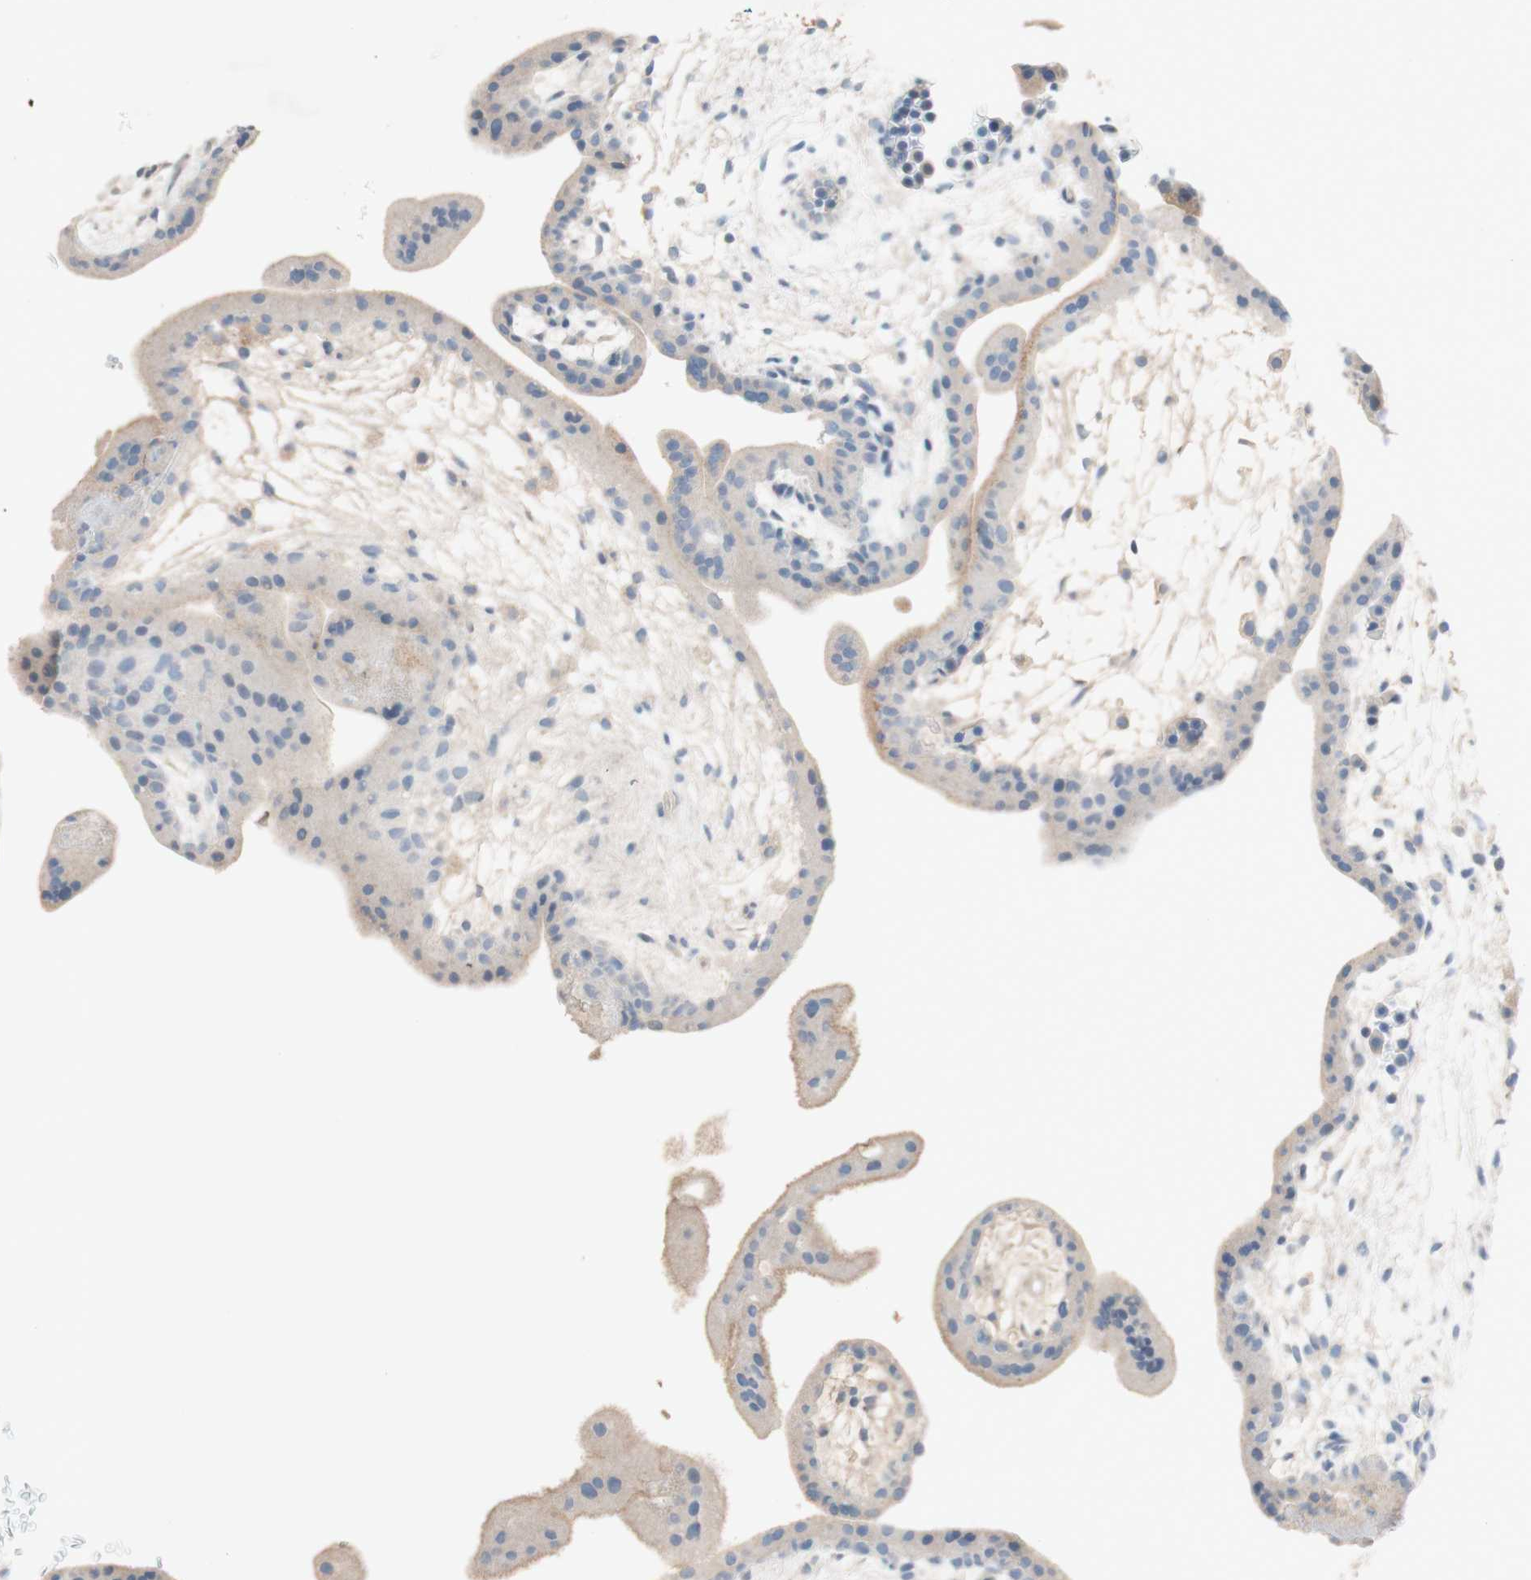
{"staining": {"intensity": "weak", "quantity": ">75%", "location": "cytoplasmic/membranous"}, "tissue": "placenta", "cell_type": "Trophoblastic cells", "image_type": "normal", "snomed": [{"axis": "morphology", "description": "Normal tissue, NOS"}, {"axis": "topography", "description": "Placenta"}], "caption": "An immunohistochemistry (IHC) histopathology image of unremarkable tissue is shown. Protein staining in brown shows weak cytoplasmic/membranous positivity in placenta within trophoblastic cells. (DAB = brown stain, brightfield microscopy at high magnification).", "gene": "PACSIN1", "patient": {"sex": "female", "age": 35}}